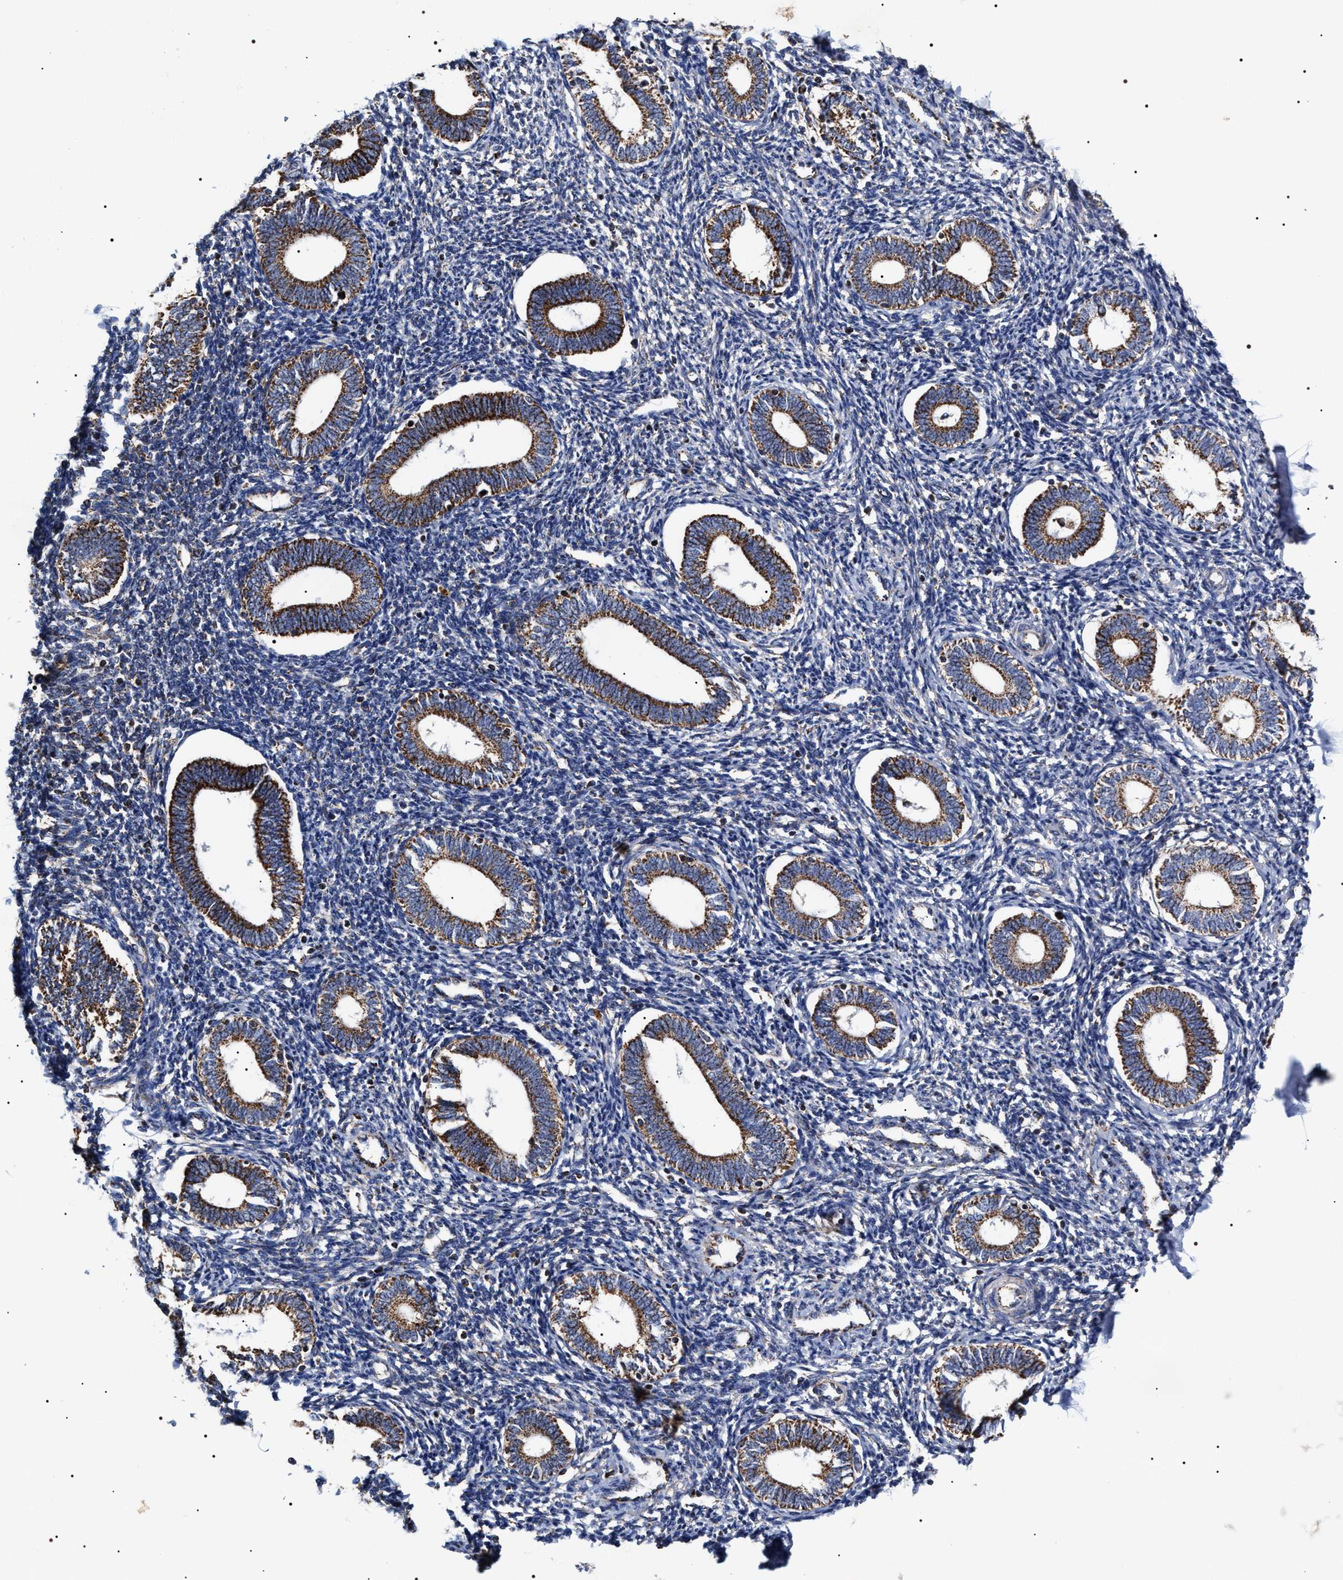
{"staining": {"intensity": "moderate", "quantity": "<25%", "location": "cytoplasmic/membranous"}, "tissue": "endometrium", "cell_type": "Cells in endometrial stroma", "image_type": "normal", "snomed": [{"axis": "morphology", "description": "Normal tissue, NOS"}, {"axis": "topography", "description": "Endometrium"}], "caption": "This histopathology image shows immunohistochemistry staining of unremarkable human endometrium, with low moderate cytoplasmic/membranous expression in about <25% of cells in endometrial stroma.", "gene": "COG5", "patient": {"sex": "female", "age": 41}}